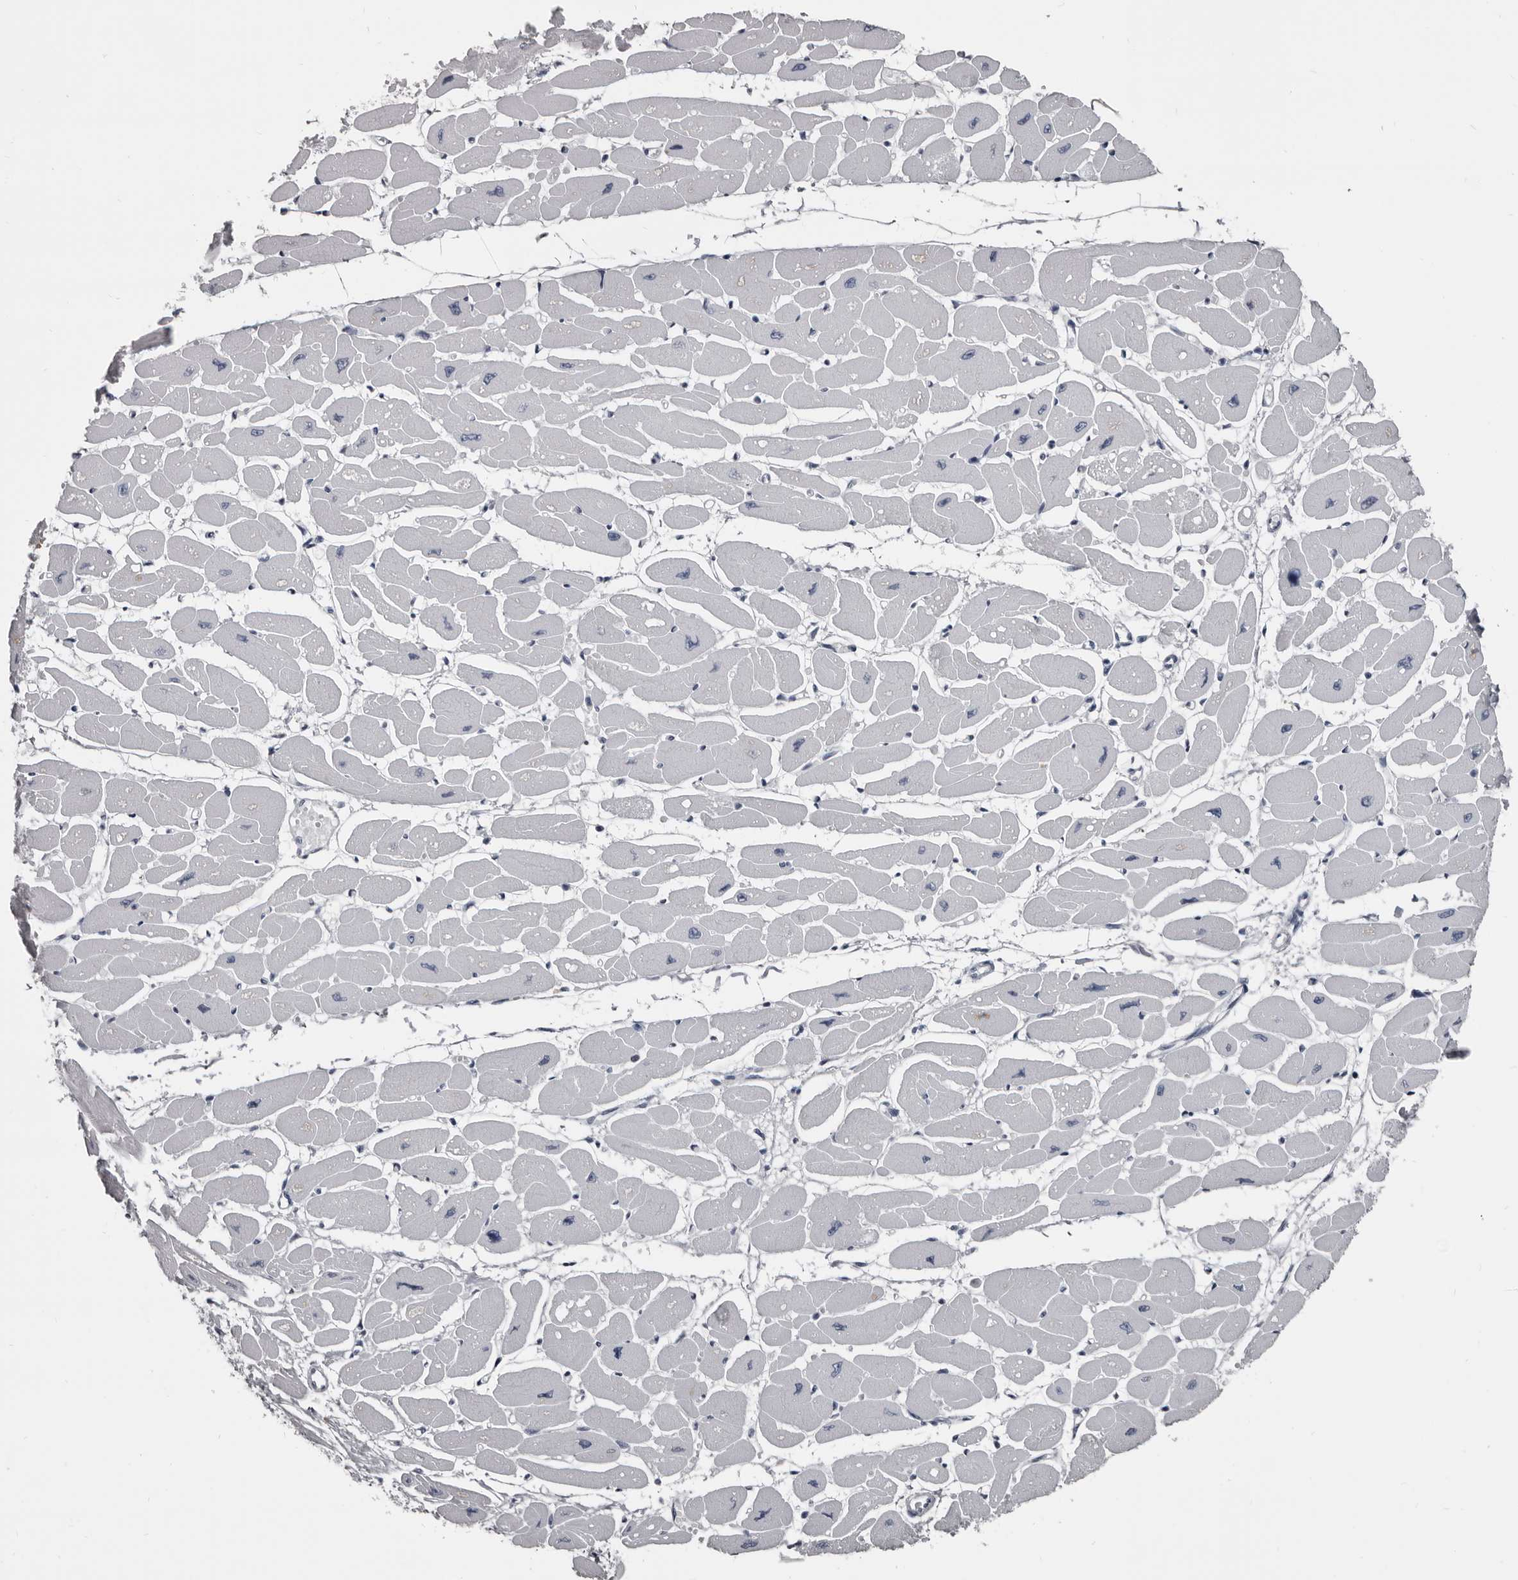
{"staining": {"intensity": "negative", "quantity": "none", "location": "none"}, "tissue": "heart muscle", "cell_type": "Cardiomyocytes", "image_type": "normal", "snomed": [{"axis": "morphology", "description": "Normal tissue, NOS"}, {"axis": "topography", "description": "Heart"}], "caption": "This micrograph is of unremarkable heart muscle stained with immunohistochemistry (IHC) to label a protein in brown with the nuclei are counter-stained blue. There is no positivity in cardiomyocytes.", "gene": "GREB1", "patient": {"sex": "female", "age": 54}}